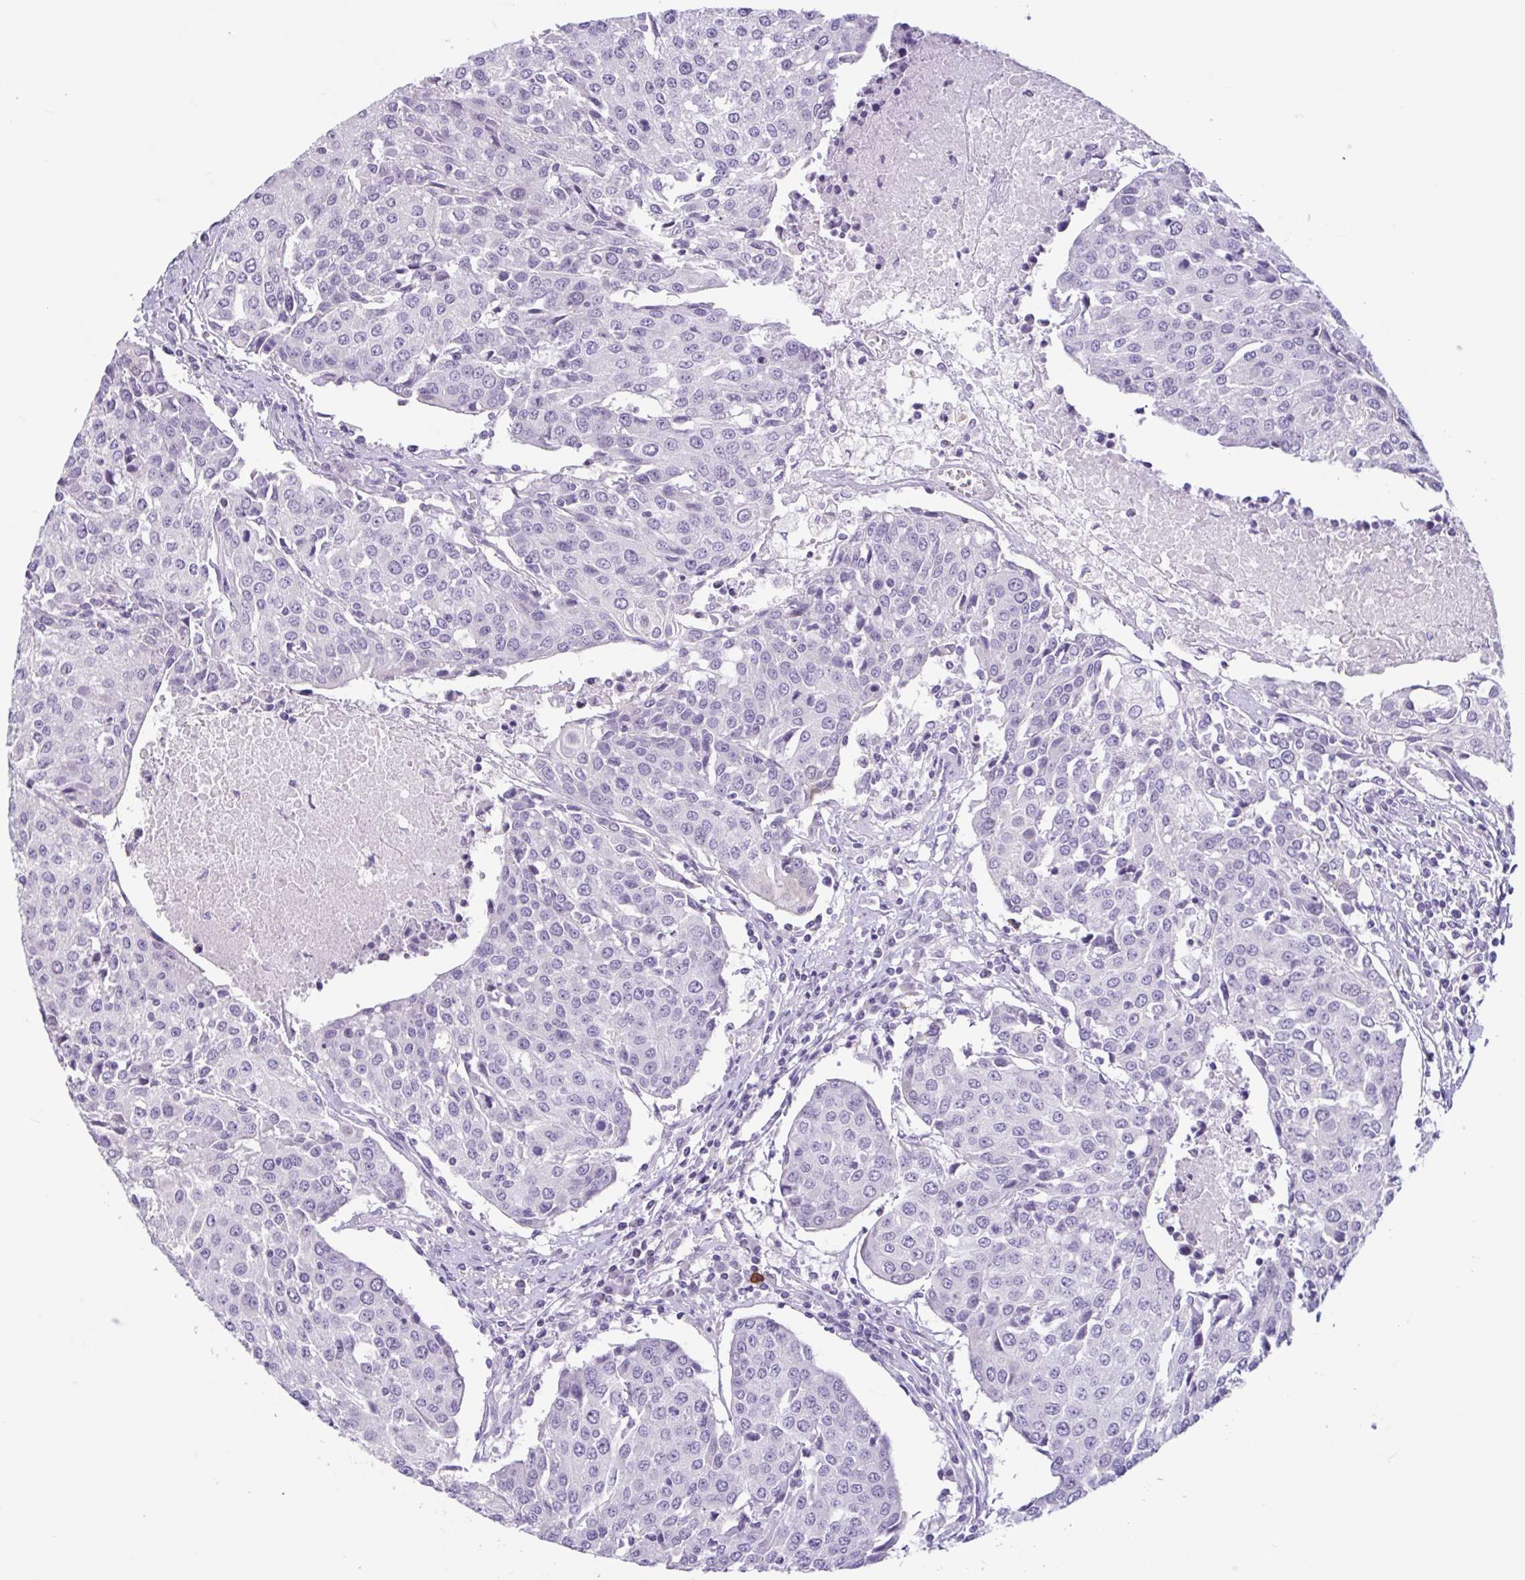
{"staining": {"intensity": "negative", "quantity": "none", "location": "none"}, "tissue": "urothelial cancer", "cell_type": "Tumor cells", "image_type": "cancer", "snomed": [{"axis": "morphology", "description": "Urothelial carcinoma, High grade"}, {"axis": "topography", "description": "Urinary bladder"}], "caption": "Urothelial carcinoma (high-grade) was stained to show a protein in brown. There is no significant staining in tumor cells.", "gene": "CTSE", "patient": {"sex": "female", "age": 85}}